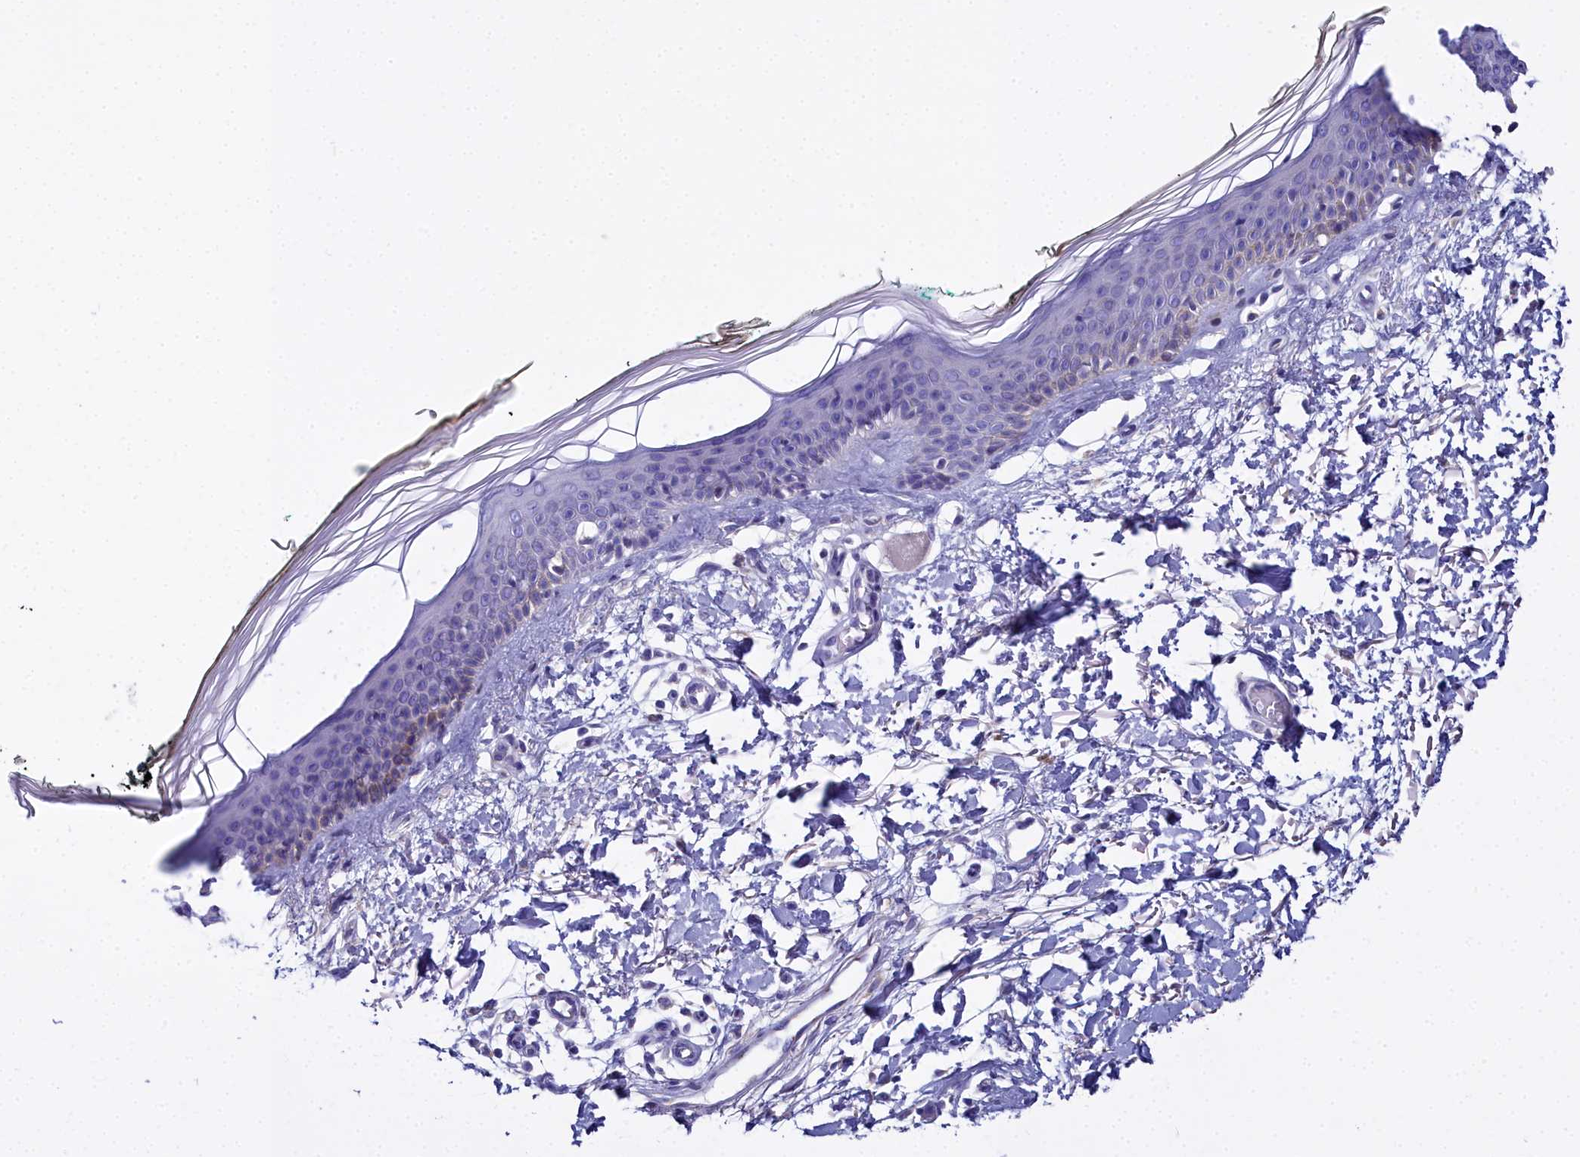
{"staining": {"intensity": "negative", "quantity": "none", "location": "none"}, "tissue": "skin", "cell_type": "Fibroblasts", "image_type": "normal", "snomed": [{"axis": "morphology", "description": "Normal tissue, NOS"}, {"axis": "topography", "description": "Skin"}], "caption": "Immunohistochemistry (IHC) of normal skin displays no staining in fibroblasts.", "gene": "ELAPOR2", "patient": {"sex": "male", "age": 62}}